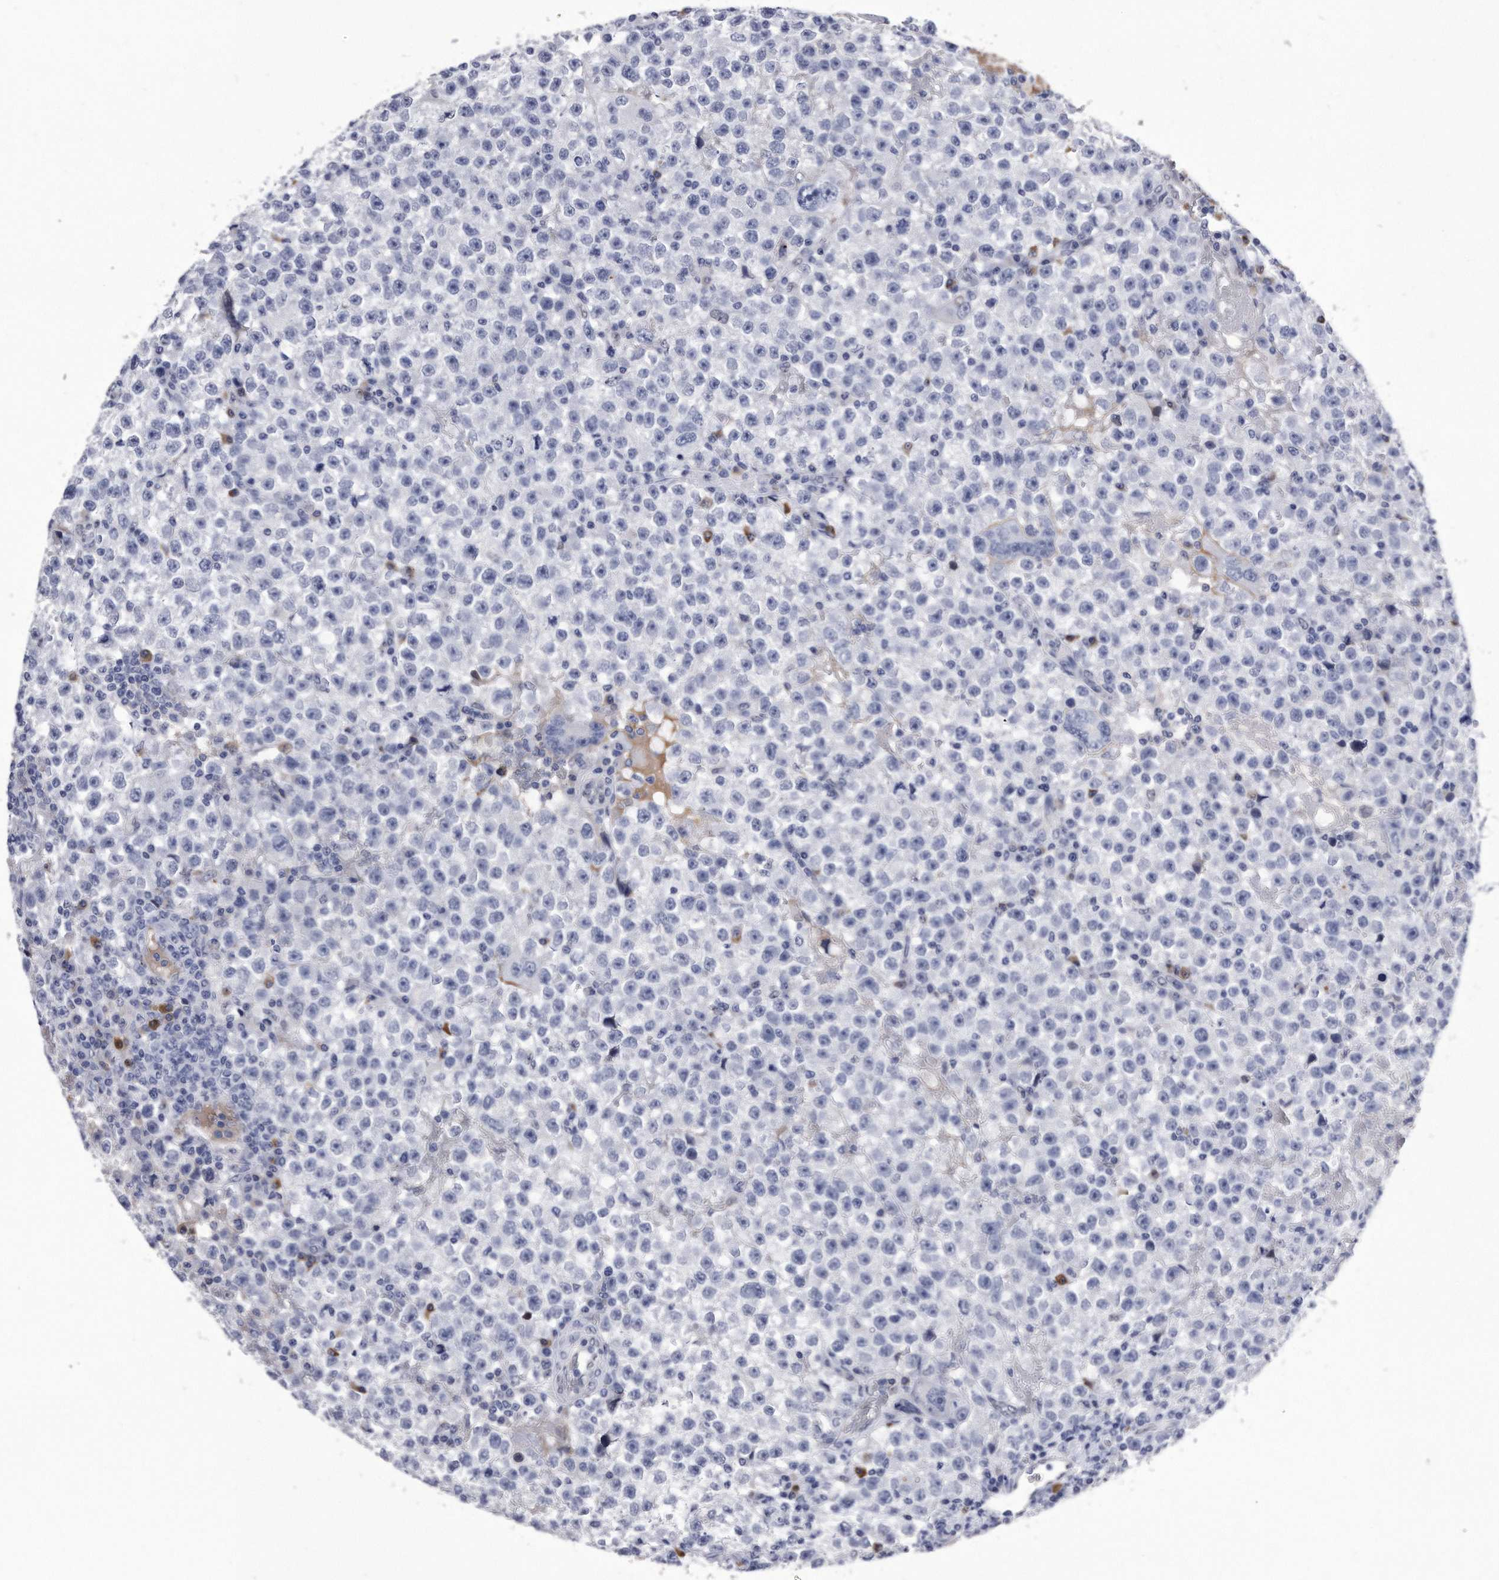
{"staining": {"intensity": "negative", "quantity": "none", "location": "none"}, "tissue": "testis cancer", "cell_type": "Tumor cells", "image_type": "cancer", "snomed": [{"axis": "morphology", "description": "Seminoma, NOS"}, {"axis": "topography", "description": "Testis"}], "caption": "High power microscopy micrograph of an IHC micrograph of testis cancer (seminoma), revealing no significant positivity in tumor cells.", "gene": "KCTD8", "patient": {"sex": "male", "age": 22}}